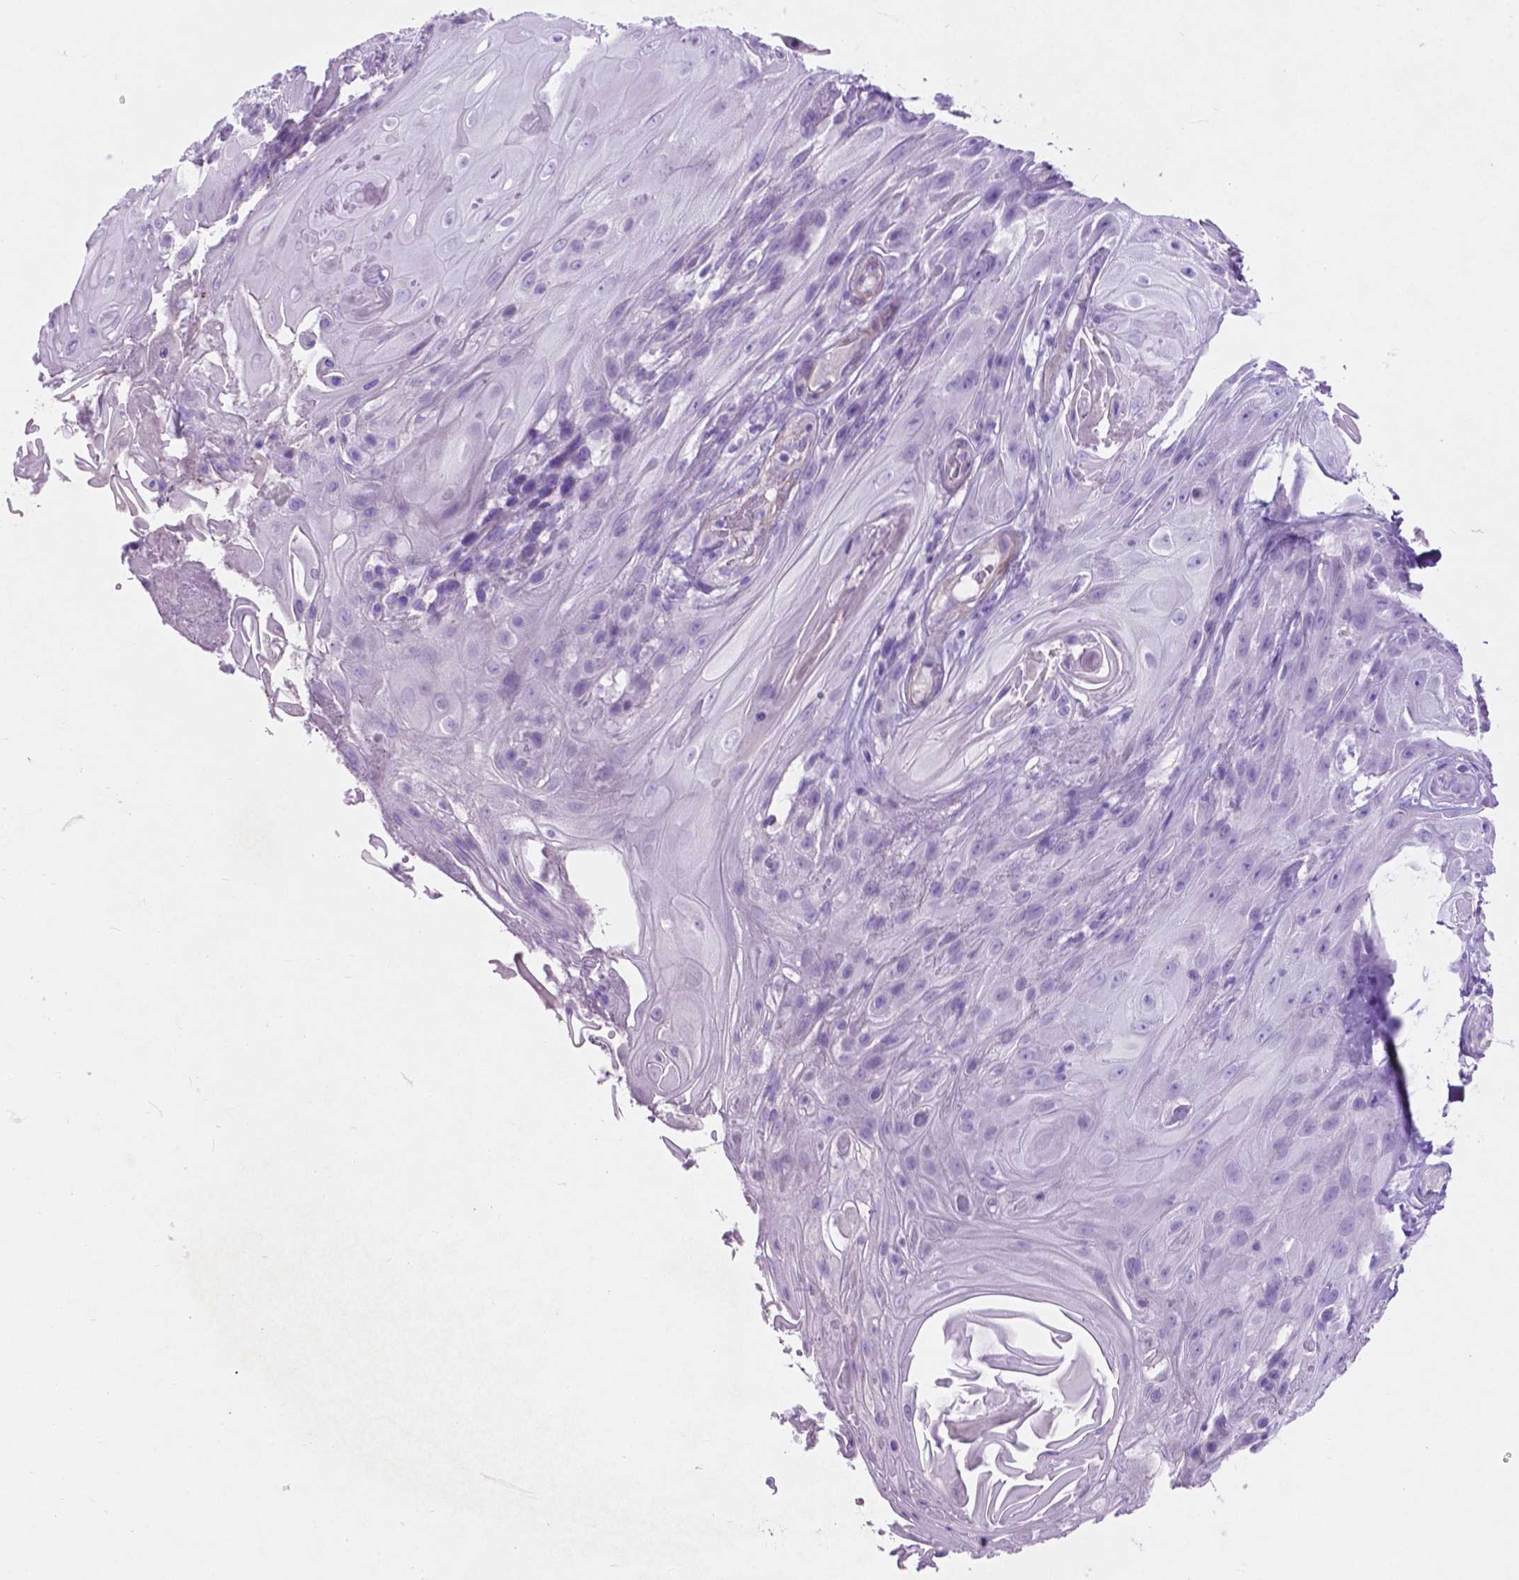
{"staining": {"intensity": "negative", "quantity": "none", "location": "none"}, "tissue": "skin cancer", "cell_type": "Tumor cells", "image_type": "cancer", "snomed": [{"axis": "morphology", "description": "Squamous cell carcinoma, NOS"}, {"axis": "topography", "description": "Skin"}], "caption": "A micrograph of human skin cancer is negative for staining in tumor cells.", "gene": "ASPG", "patient": {"sex": "male", "age": 62}}